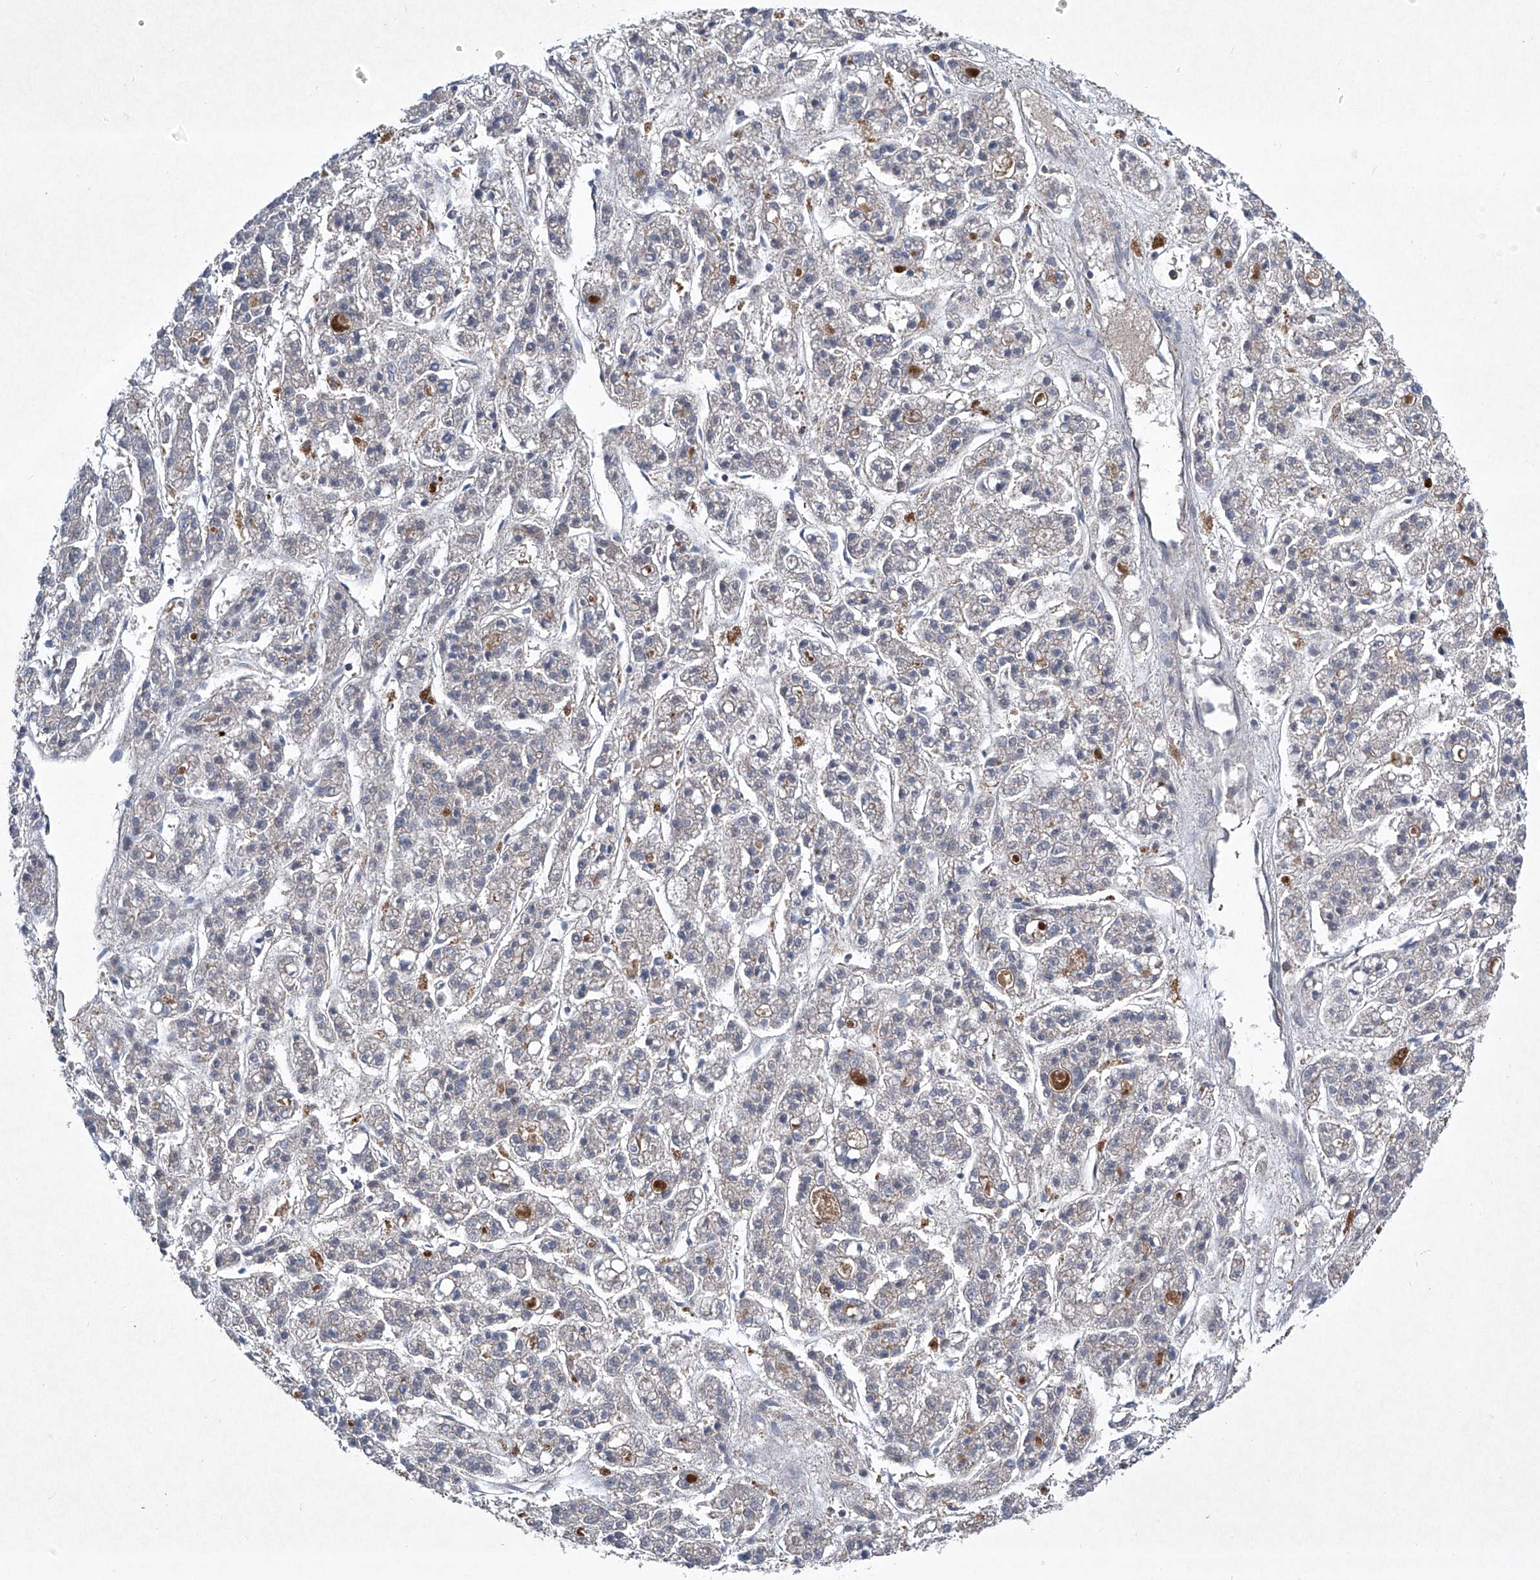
{"staining": {"intensity": "negative", "quantity": "none", "location": "none"}, "tissue": "liver cancer", "cell_type": "Tumor cells", "image_type": "cancer", "snomed": [{"axis": "morphology", "description": "Carcinoma, Hepatocellular, NOS"}, {"axis": "topography", "description": "Liver"}], "caption": "This is a image of IHC staining of liver hepatocellular carcinoma, which shows no expression in tumor cells.", "gene": "CISH", "patient": {"sex": "male", "age": 70}}